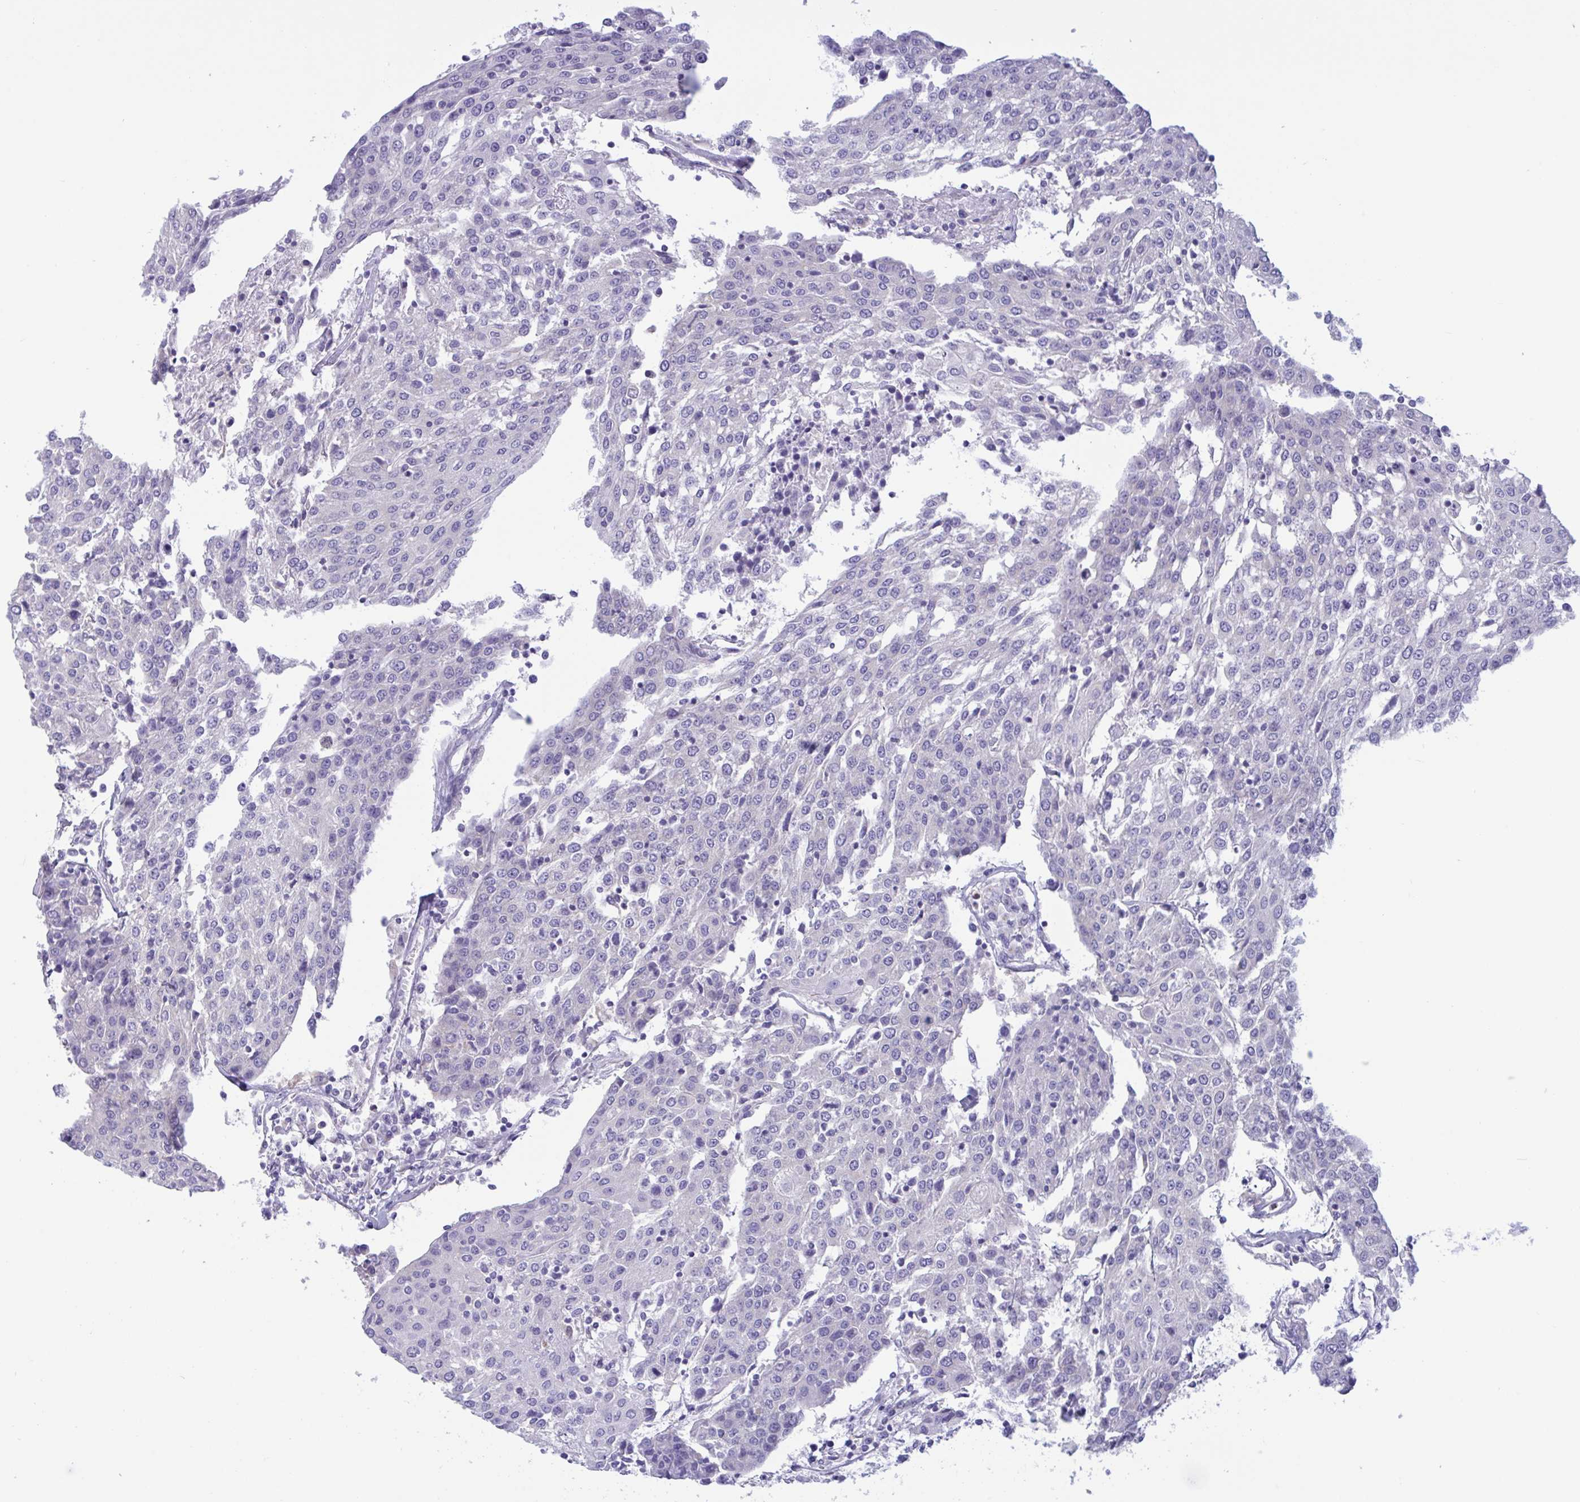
{"staining": {"intensity": "negative", "quantity": "none", "location": "none"}, "tissue": "urothelial cancer", "cell_type": "Tumor cells", "image_type": "cancer", "snomed": [{"axis": "morphology", "description": "Urothelial carcinoma, High grade"}, {"axis": "topography", "description": "Urinary bladder"}], "caption": "Immunohistochemistry of human urothelial cancer exhibits no expression in tumor cells.", "gene": "OXLD1", "patient": {"sex": "female", "age": 85}}